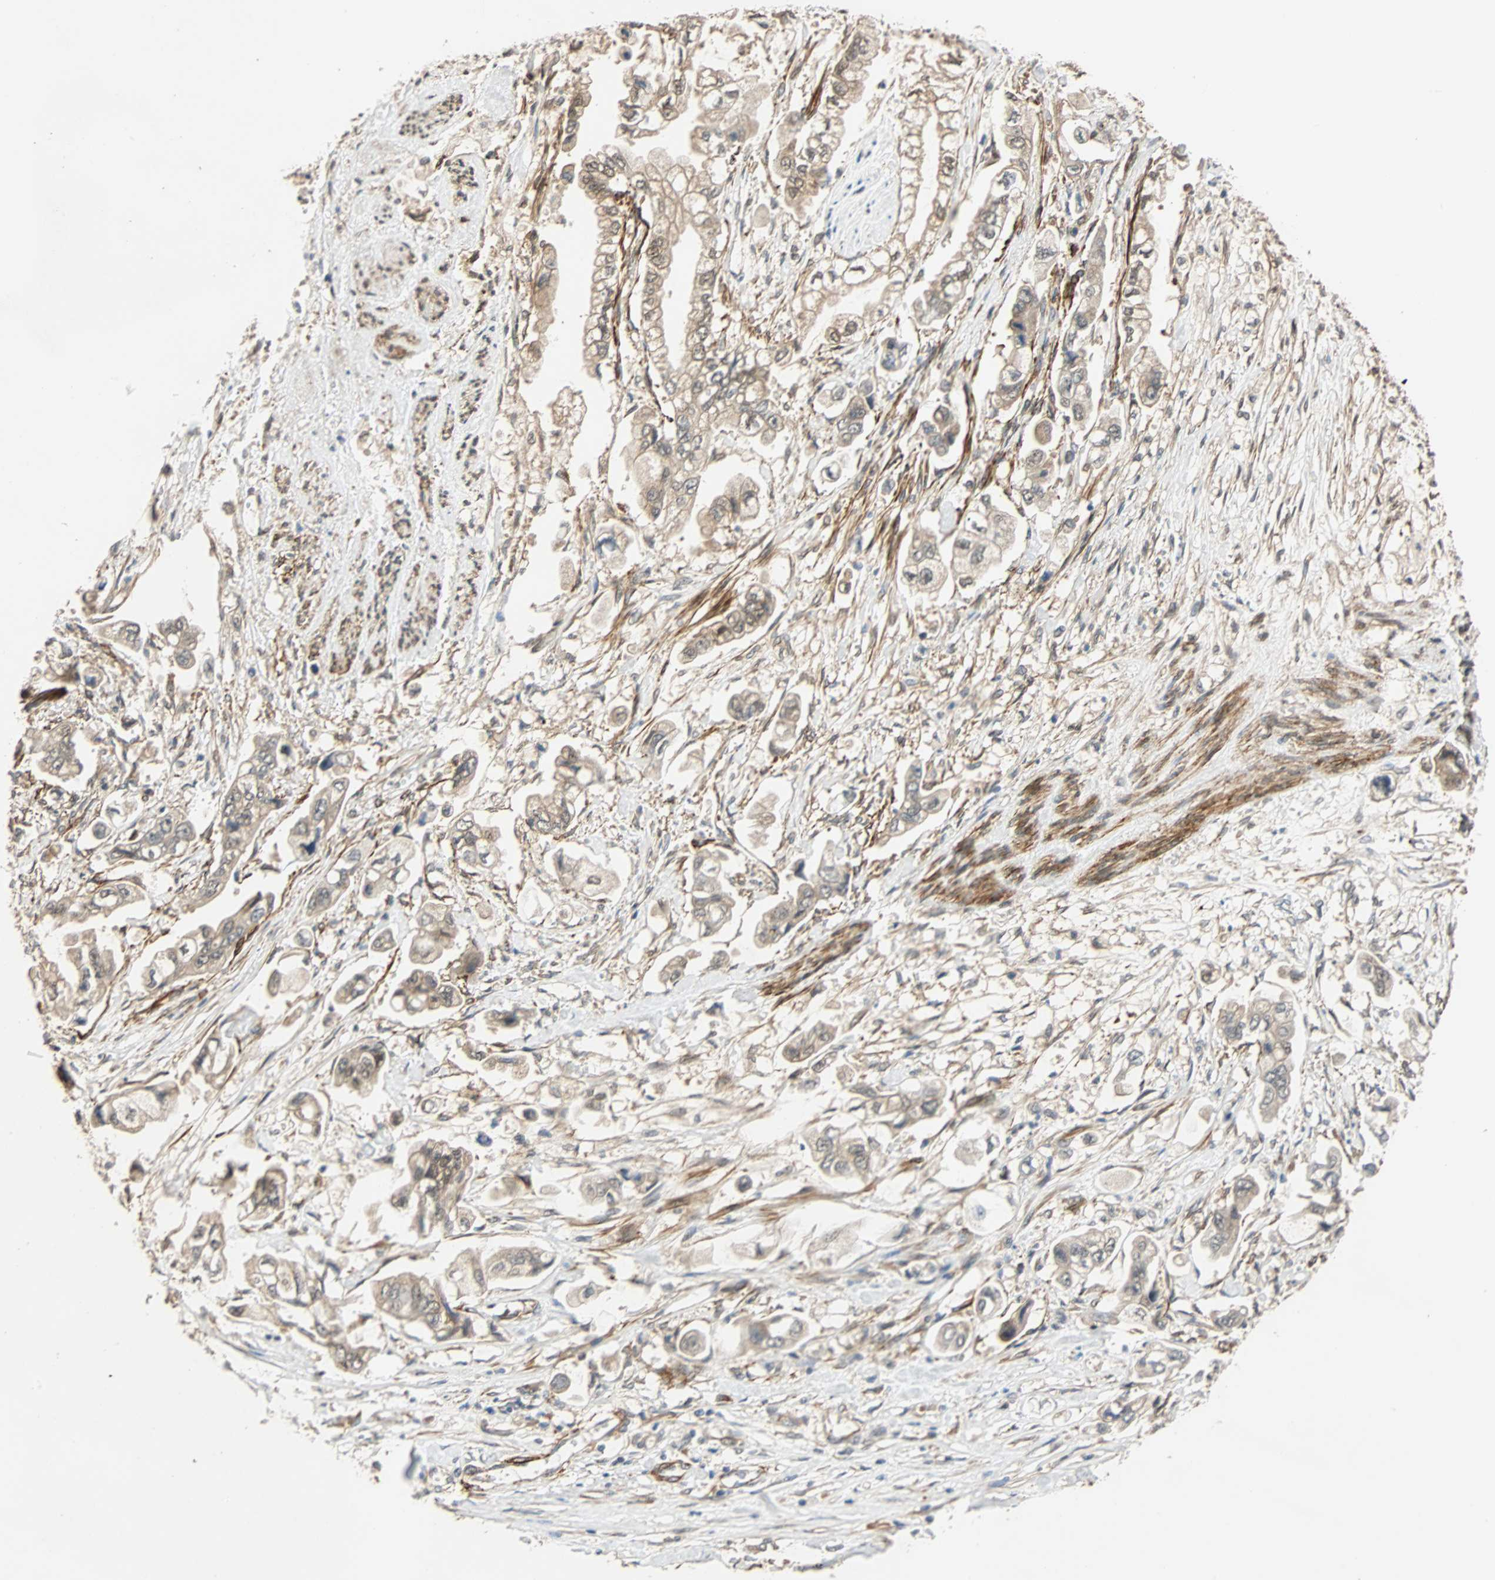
{"staining": {"intensity": "weak", "quantity": "25%-75%", "location": "cytoplasmic/membranous"}, "tissue": "stomach cancer", "cell_type": "Tumor cells", "image_type": "cancer", "snomed": [{"axis": "morphology", "description": "Adenocarcinoma, NOS"}, {"axis": "topography", "description": "Stomach"}], "caption": "Adenocarcinoma (stomach) was stained to show a protein in brown. There is low levels of weak cytoplasmic/membranous staining in approximately 25%-75% of tumor cells.", "gene": "QSER1", "patient": {"sex": "male", "age": 62}}